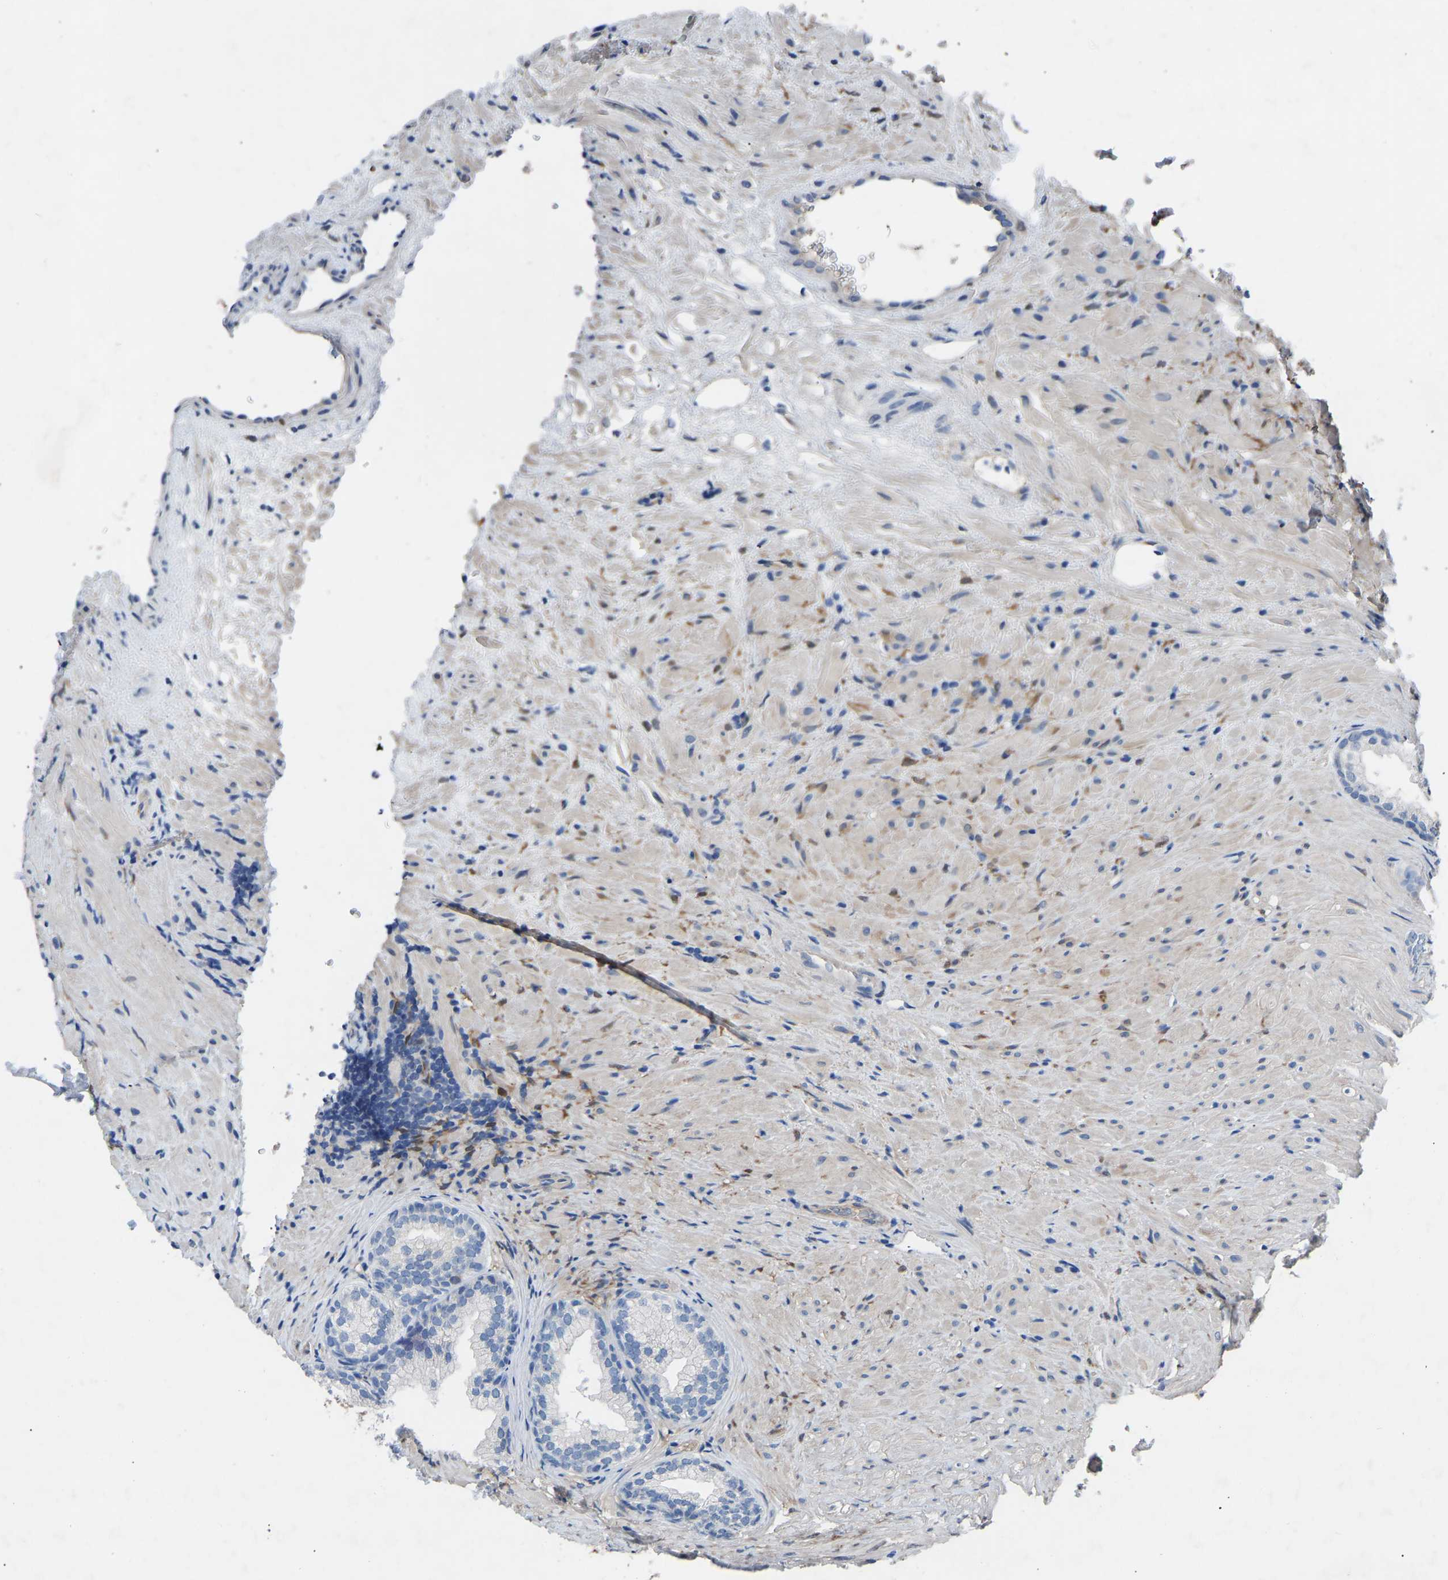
{"staining": {"intensity": "negative", "quantity": "none", "location": "none"}, "tissue": "prostate", "cell_type": "Glandular cells", "image_type": "normal", "snomed": [{"axis": "morphology", "description": "Normal tissue, NOS"}, {"axis": "topography", "description": "Prostate"}], "caption": "Immunohistochemical staining of benign prostate displays no significant expression in glandular cells.", "gene": "RBP1", "patient": {"sex": "male", "age": 76}}